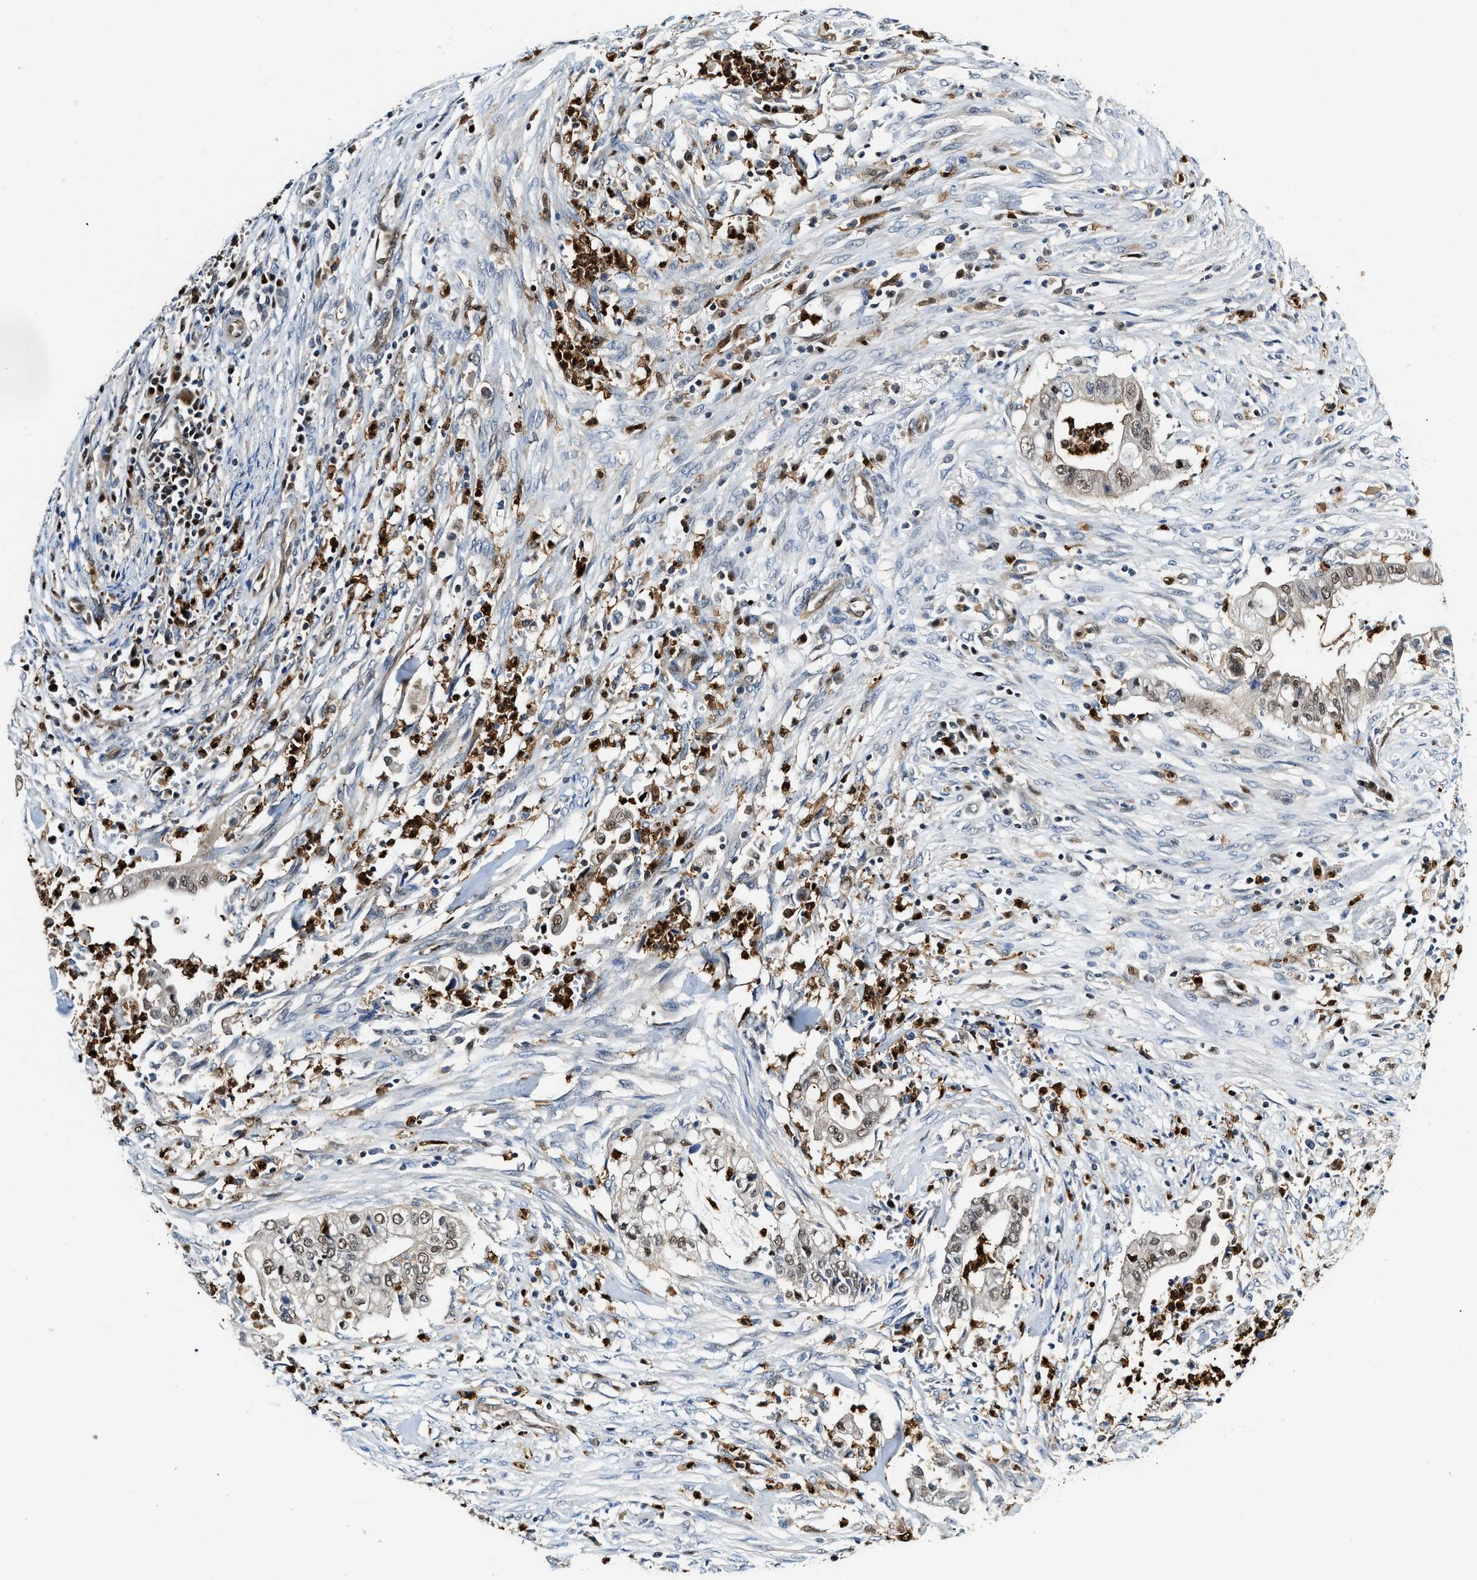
{"staining": {"intensity": "weak", "quantity": ">75%", "location": "nuclear"}, "tissue": "cervical cancer", "cell_type": "Tumor cells", "image_type": "cancer", "snomed": [{"axis": "morphology", "description": "Adenocarcinoma, NOS"}, {"axis": "topography", "description": "Cervix"}], "caption": "Tumor cells exhibit low levels of weak nuclear staining in approximately >75% of cells in cervical cancer.", "gene": "LTA4H", "patient": {"sex": "female", "age": 44}}